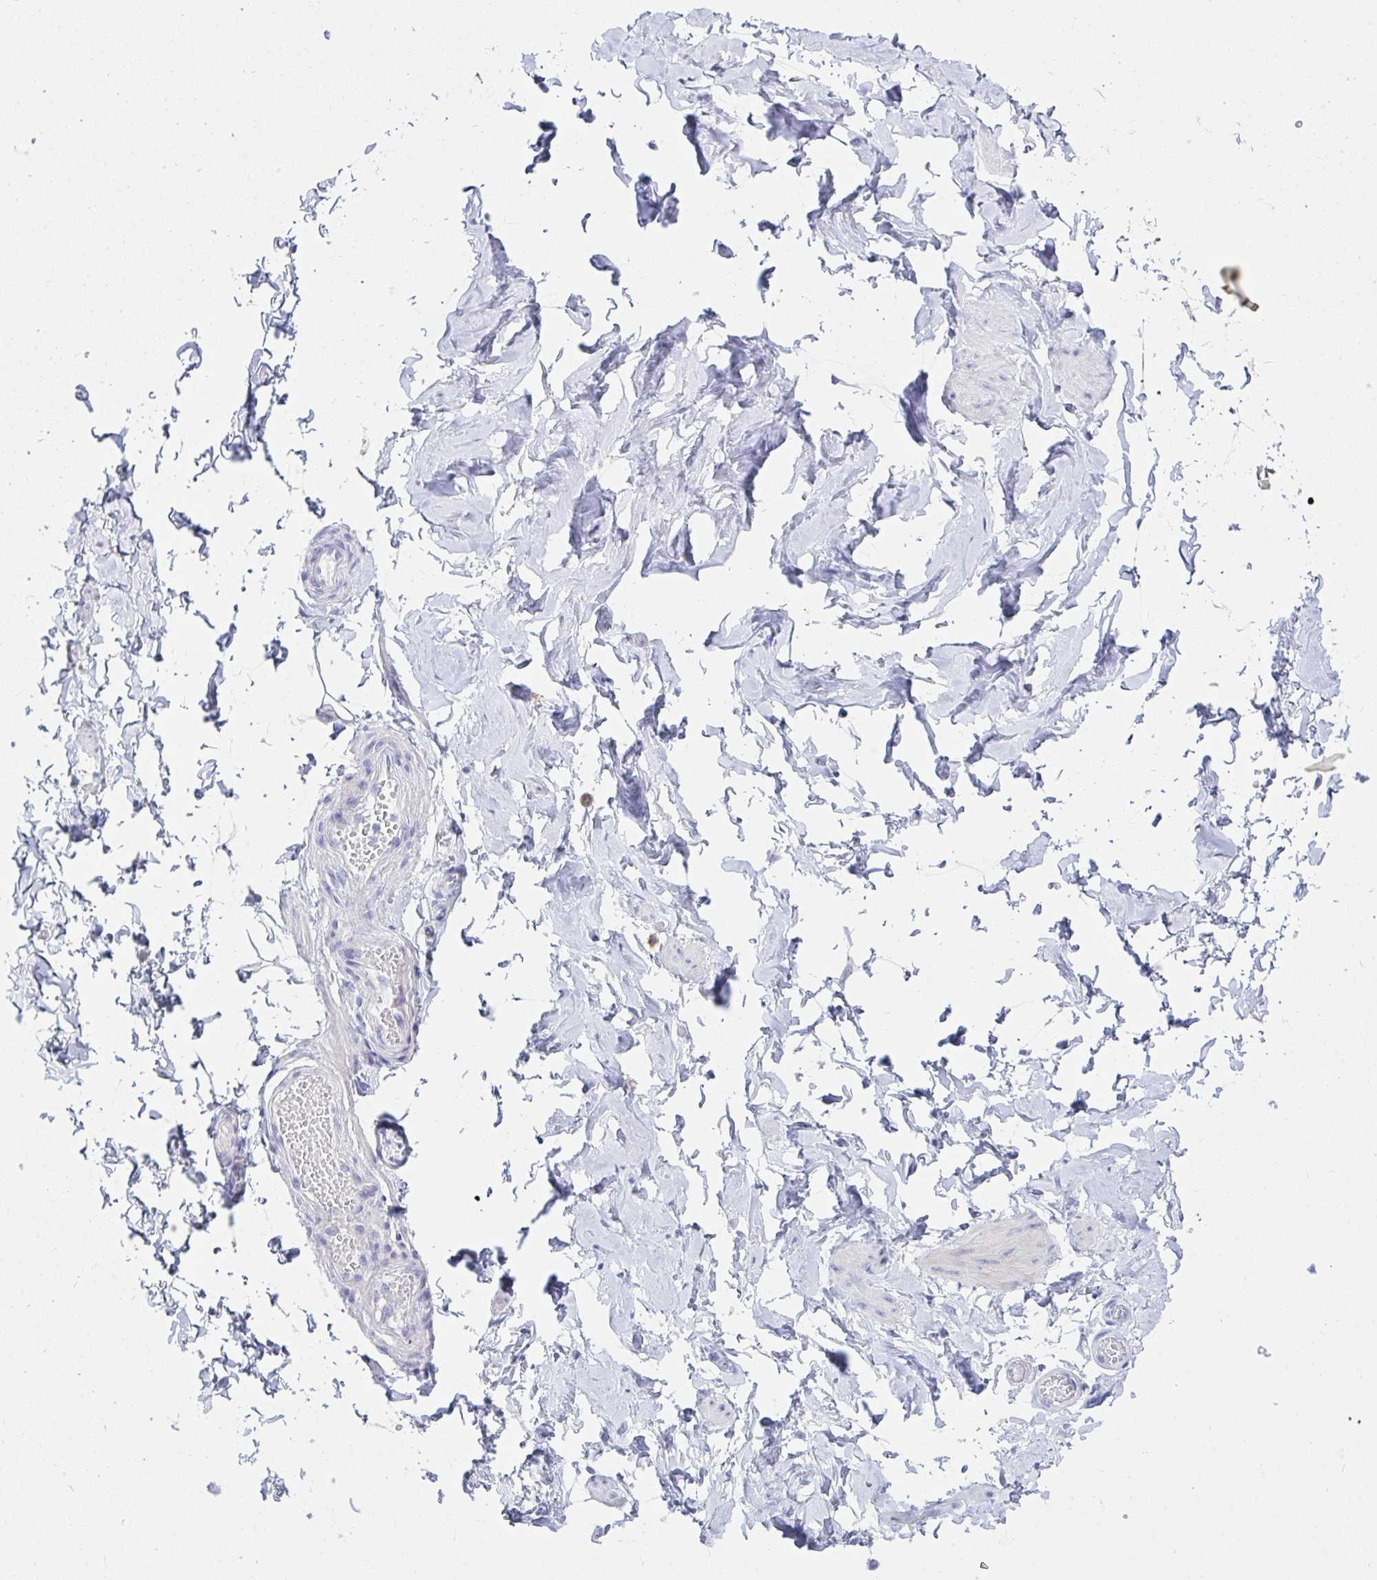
{"staining": {"intensity": "negative", "quantity": "none", "location": "none"}, "tissue": "adipose tissue", "cell_type": "Adipocytes", "image_type": "normal", "snomed": [{"axis": "morphology", "description": "Normal tissue, NOS"}, {"axis": "topography", "description": "Epididymis, spermatic cord, NOS"}, {"axis": "topography", "description": "Epididymis"}, {"axis": "topography", "description": "Peripheral nerve tissue"}], "caption": "DAB (3,3'-diaminobenzidine) immunohistochemical staining of unremarkable adipose tissue reveals no significant expression in adipocytes. (DAB (3,3'-diaminobenzidine) immunohistochemistry (IHC) with hematoxylin counter stain).", "gene": "OR10K1", "patient": {"sex": "male", "age": 29}}